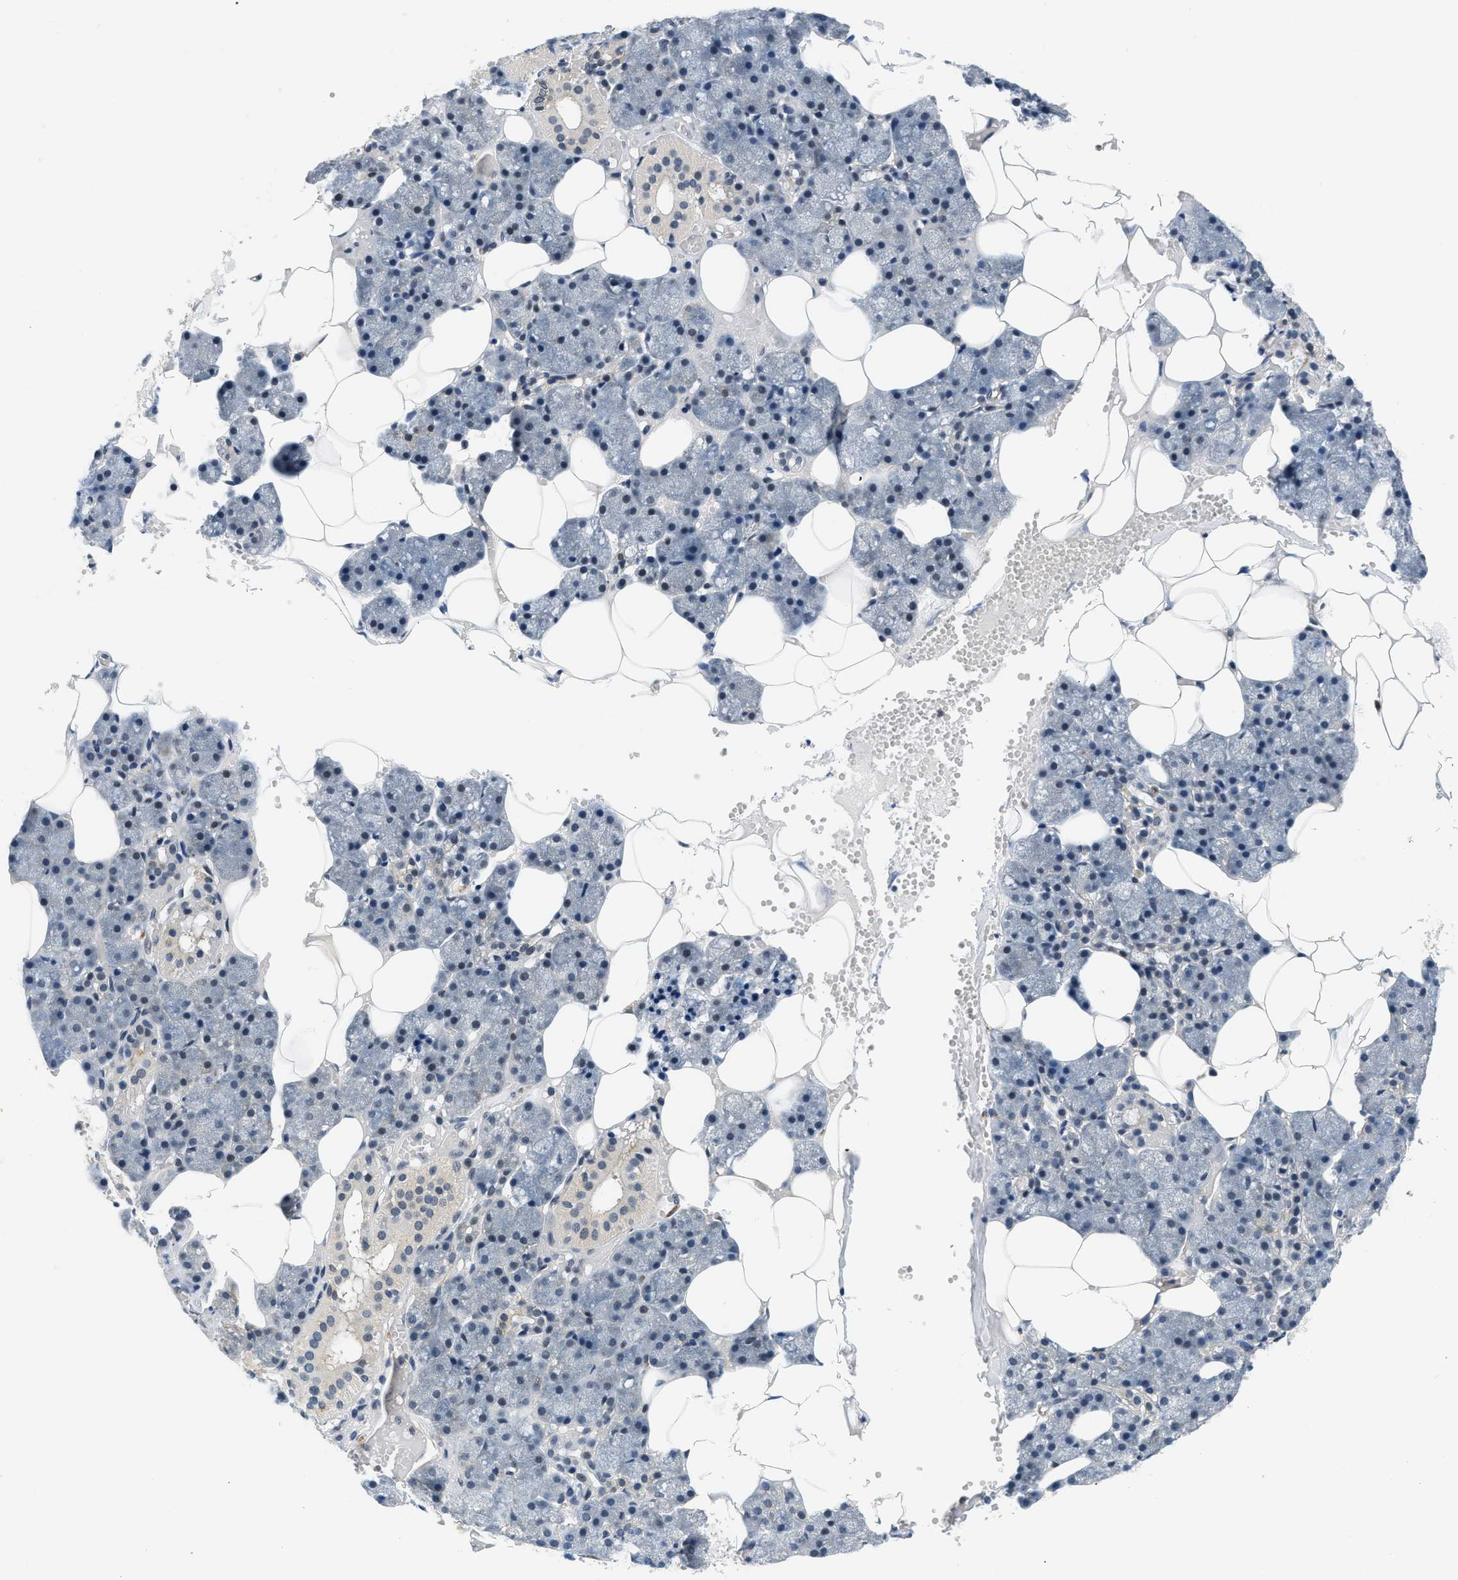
{"staining": {"intensity": "moderate", "quantity": "<25%", "location": "cytoplasmic/membranous"}, "tissue": "salivary gland", "cell_type": "Glandular cells", "image_type": "normal", "snomed": [{"axis": "morphology", "description": "Normal tissue, NOS"}, {"axis": "topography", "description": "Salivary gland"}], "caption": "A histopathology image of salivary gland stained for a protein reveals moderate cytoplasmic/membranous brown staining in glandular cells.", "gene": "SMAD4", "patient": {"sex": "male", "age": 62}}